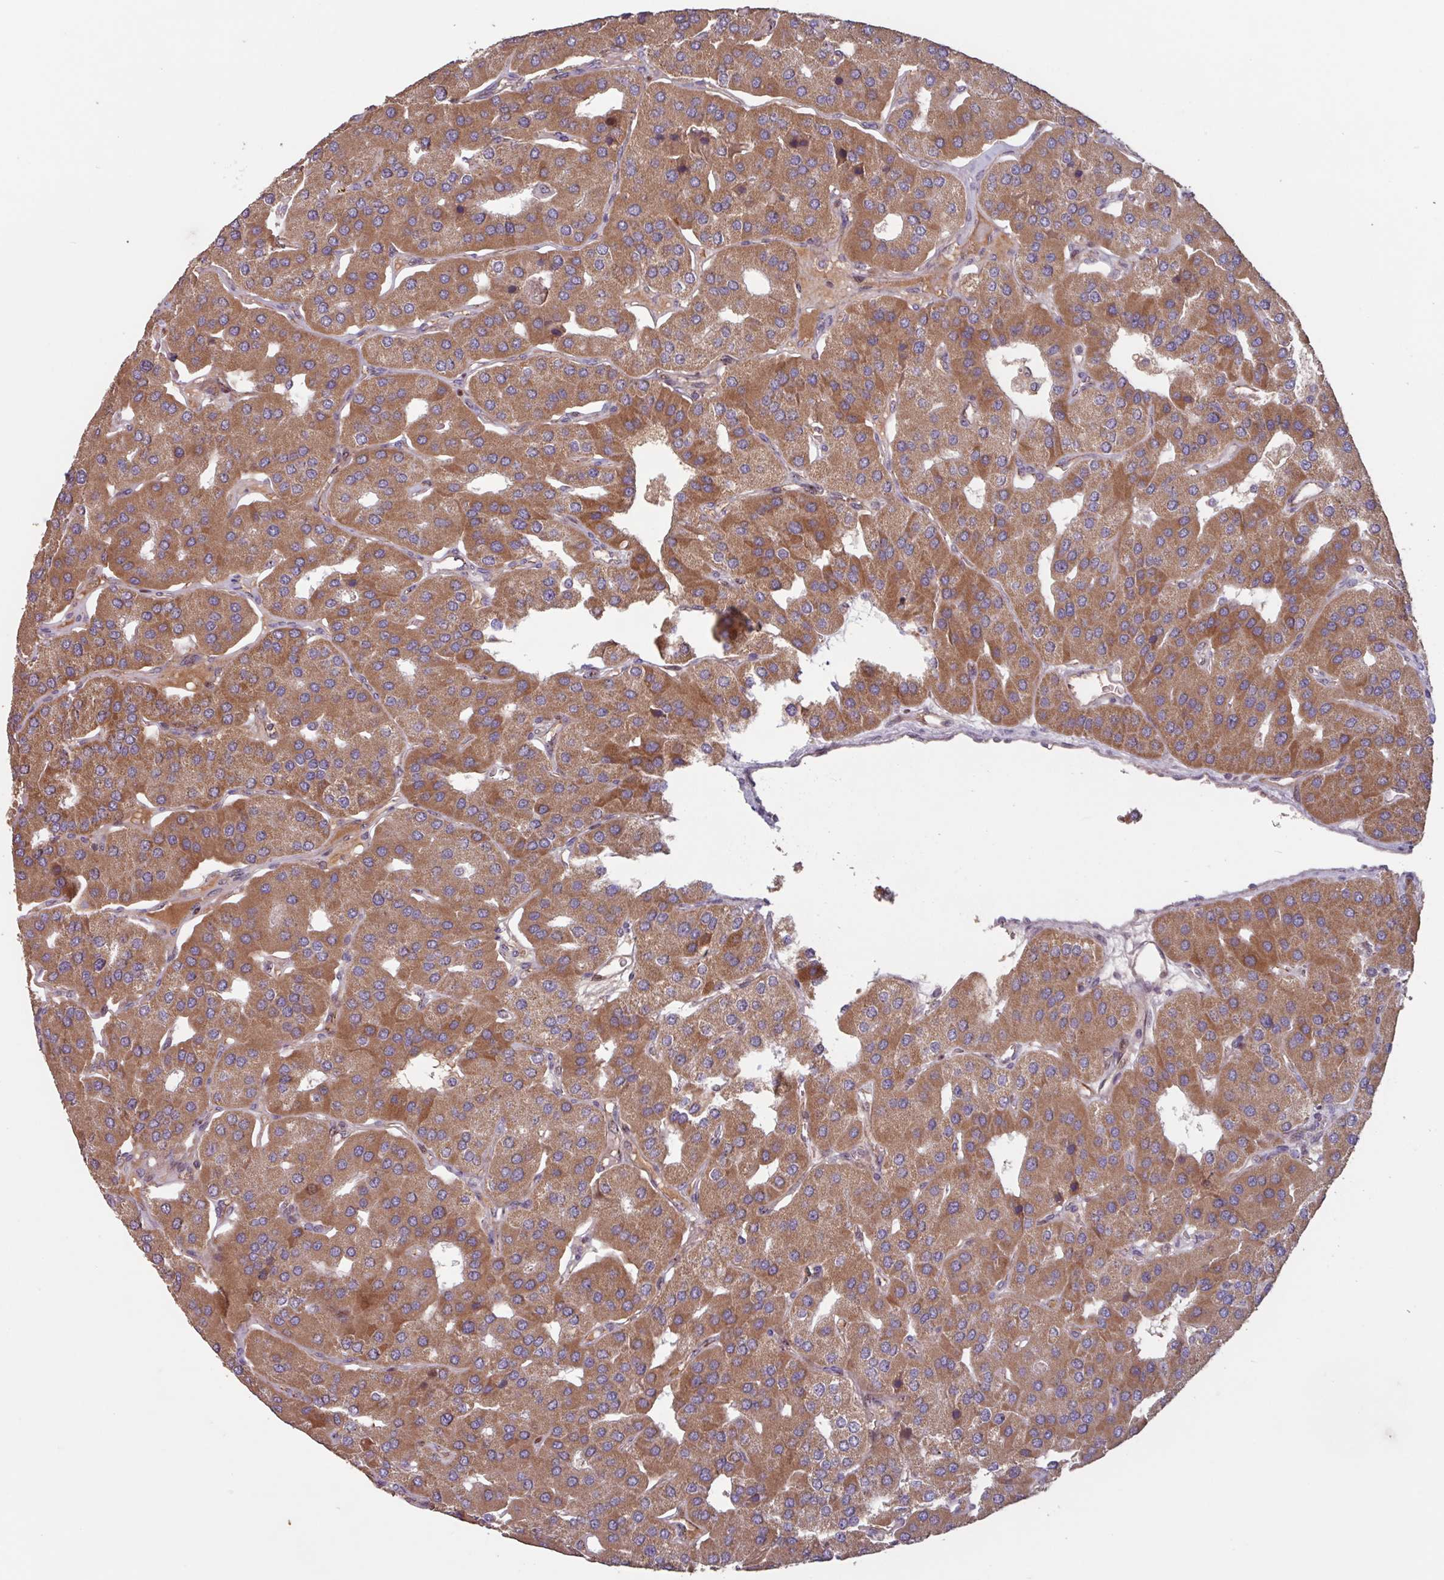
{"staining": {"intensity": "strong", "quantity": ">75%", "location": "cytoplasmic/membranous"}, "tissue": "parathyroid gland", "cell_type": "Glandular cells", "image_type": "normal", "snomed": [{"axis": "morphology", "description": "Normal tissue, NOS"}, {"axis": "morphology", "description": "Adenoma, NOS"}, {"axis": "topography", "description": "Parathyroid gland"}], "caption": "Immunohistochemistry (IHC) micrograph of benign parathyroid gland: human parathyroid gland stained using immunohistochemistry (IHC) exhibits high levels of strong protein expression localized specifically in the cytoplasmic/membranous of glandular cells, appearing as a cytoplasmic/membranous brown color.", "gene": "TMEM88", "patient": {"sex": "female", "age": 86}}